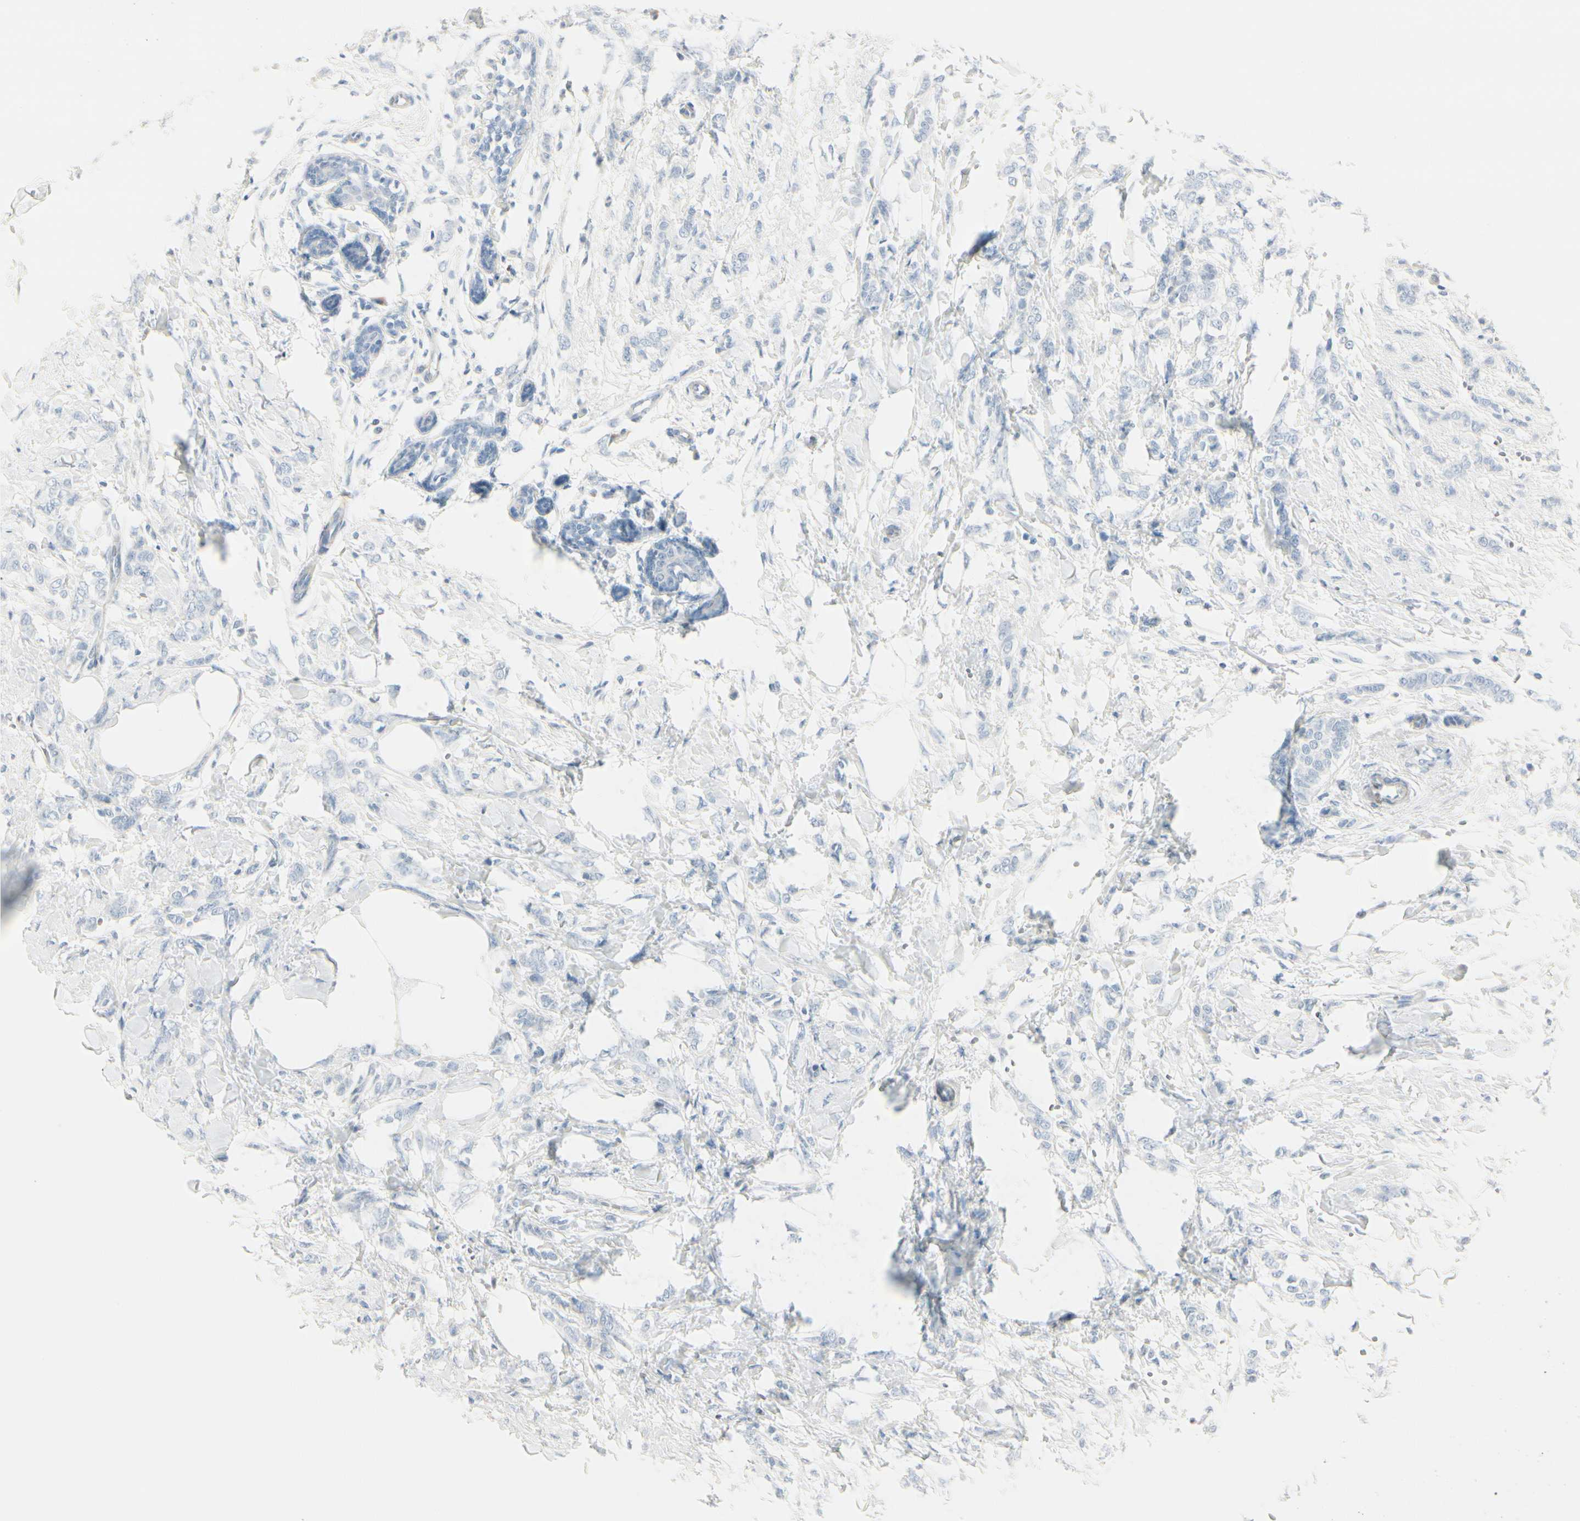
{"staining": {"intensity": "negative", "quantity": "none", "location": "none"}, "tissue": "breast cancer", "cell_type": "Tumor cells", "image_type": "cancer", "snomed": [{"axis": "morphology", "description": "Lobular carcinoma, in situ"}, {"axis": "morphology", "description": "Lobular carcinoma"}, {"axis": "topography", "description": "Breast"}], "caption": "This is a photomicrograph of immunohistochemistry staining of breast cancer, which shows no positivity in tumor cells.", "gene": "CDHR5", "patient": {"sex": "female", "age": 41}}